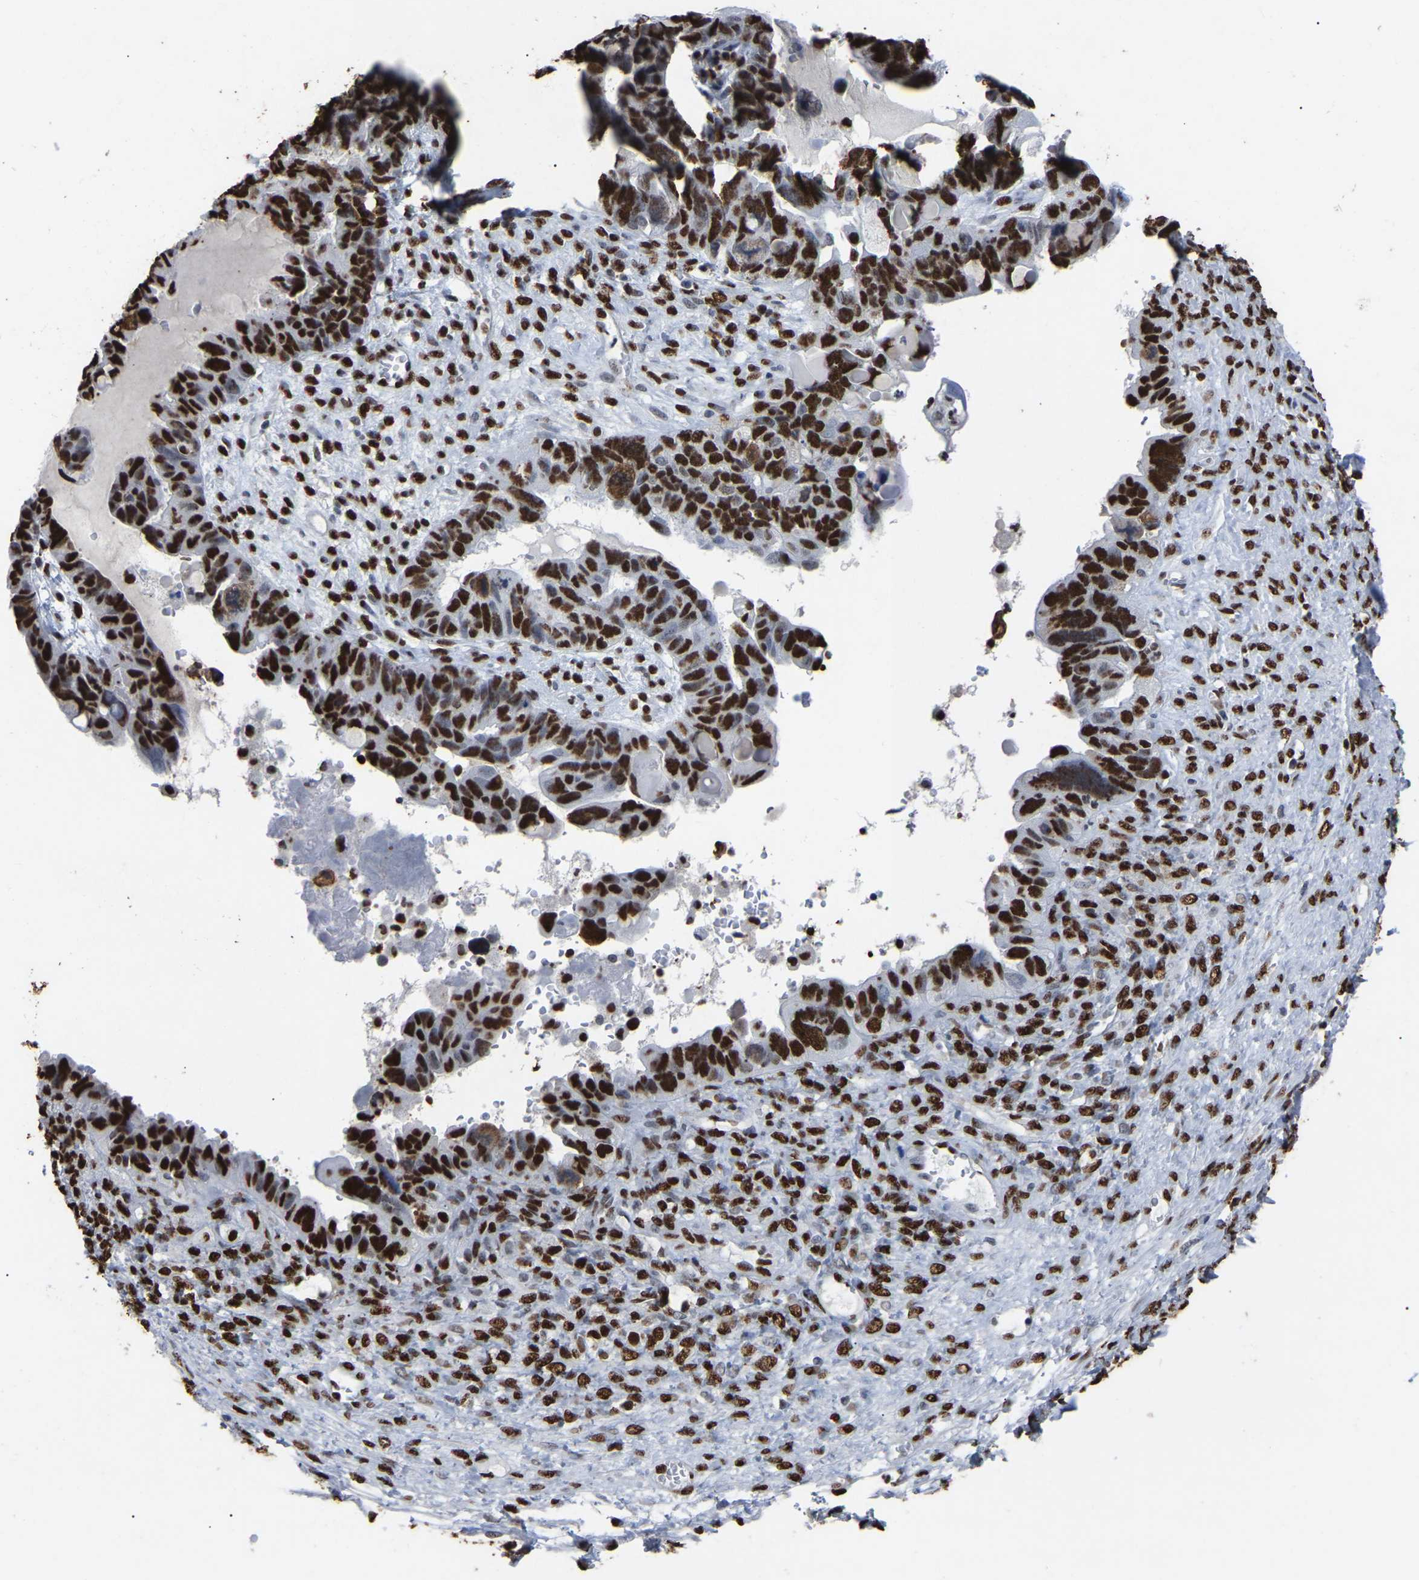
{"staining": {"intensity": "strong", "quantity": ">75%", "location": "nuclear"}, "tissue": "ovarian cancer", "cell_type": "Tumor cells", "image_type": "cancer", "snomed": [{"axis": "morphology", "description": "Cystadenocarcinoma, serous, NOS"}, {"axis": "topography", "description": "Ovary"}], "caption": "DAB immunohistochemical staining of serous cystadenocarcinoma (ovarian) reveals strong nuclear protein expression in approximately >75% of tumor cells.", "gene": "RBL2", "patient": {"sex": "female", "age": 79}}